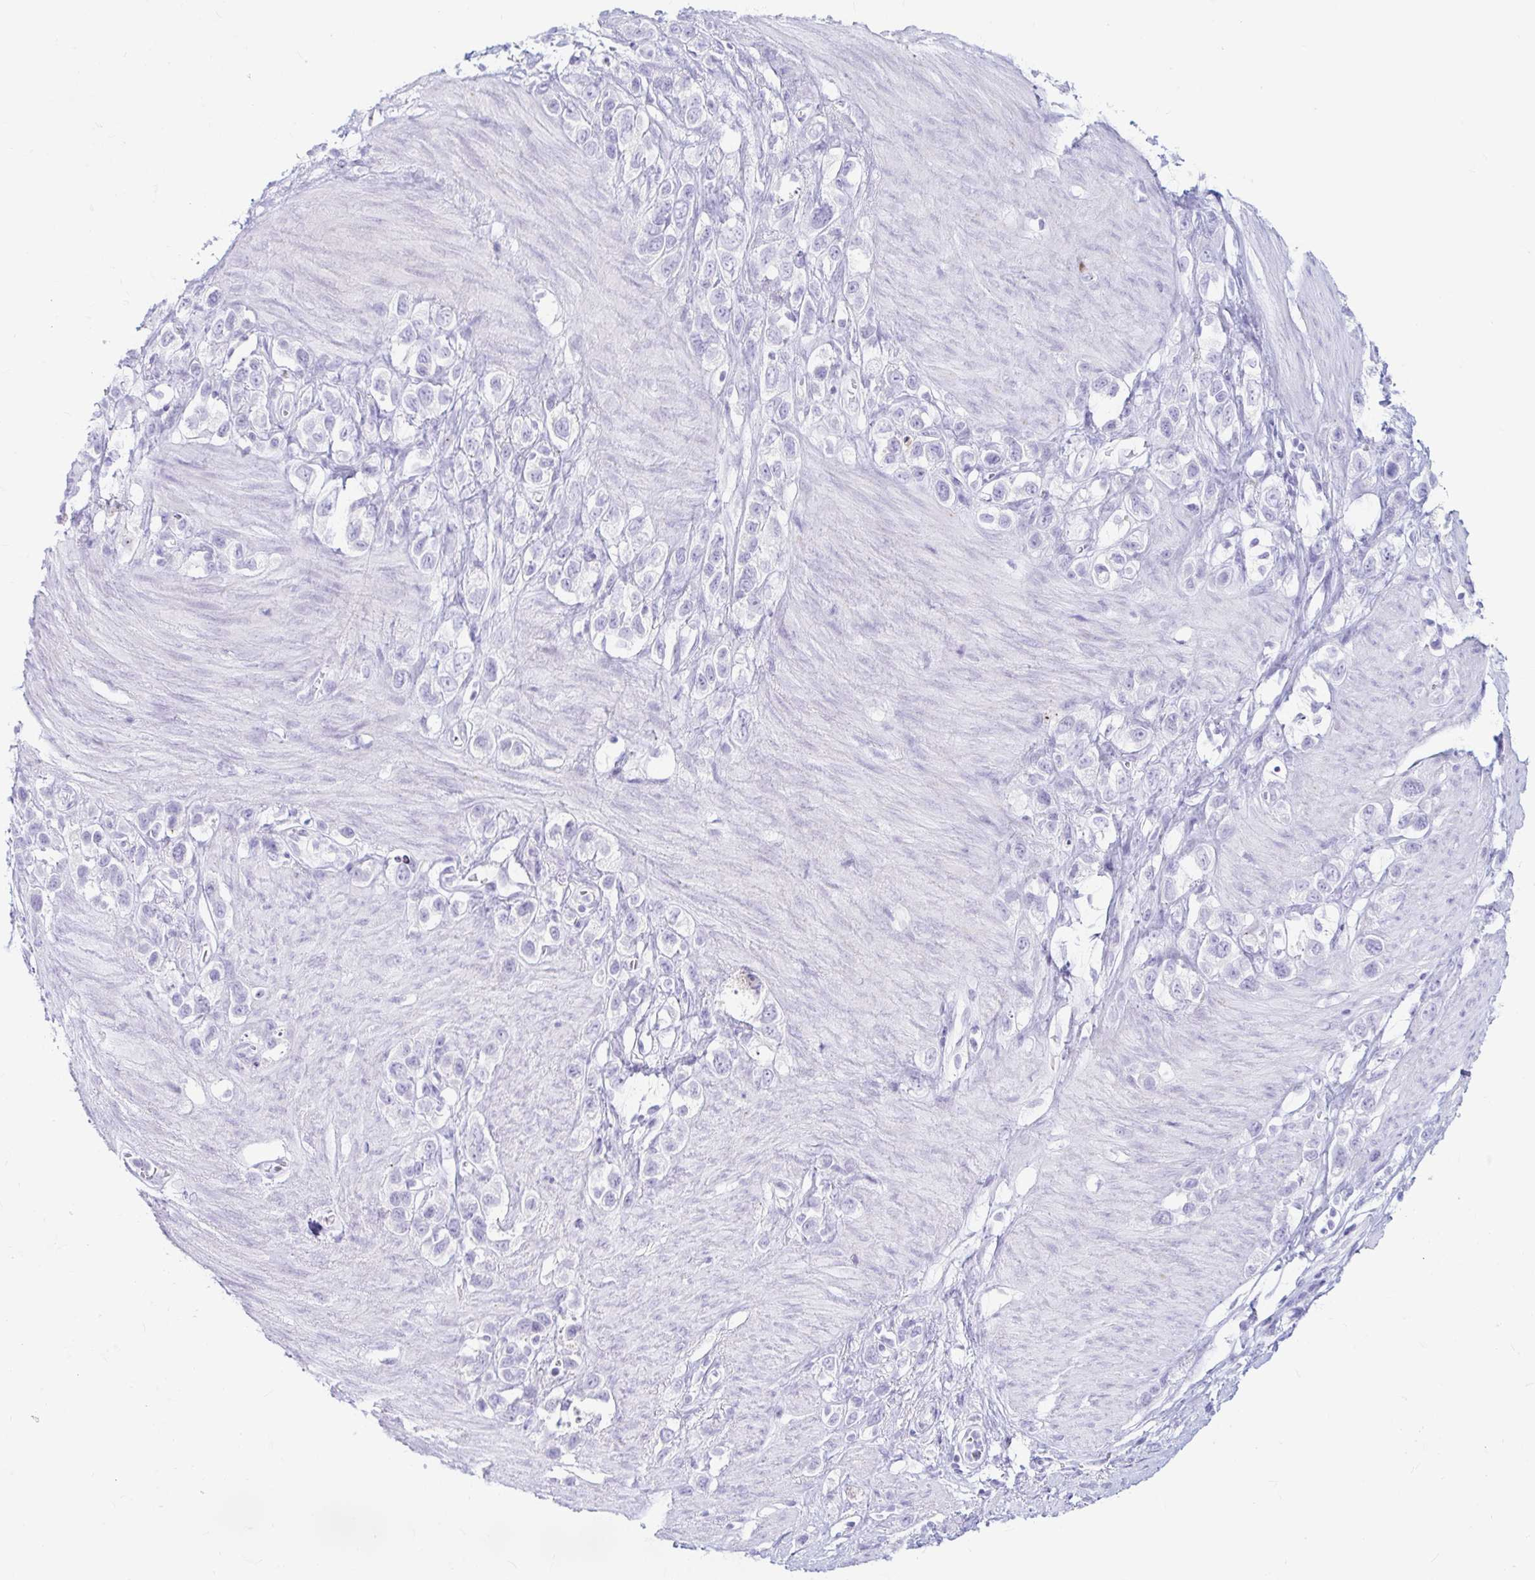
{"staining": {"intensity": "negative", "quantity": "none", "location": "none"}, "tissue": "stomach cancer", "cell_type": "Tumor cells", "image_type": "cancer", "snomed": [{"axis": "morphology", "description": "Adenocarcinoma, NOS"}, {"axis": "topography", "description": "Stomach"}], "caption": "Histopathology image shows no protein staining in tumor cells of adenocarcinoma (stomach) tissue. (DAB (3,3'-diaminobenzidine) IHC, high magnification).", "gene": "ERICH6", "patient": {"sex": "female", "age": 65}}